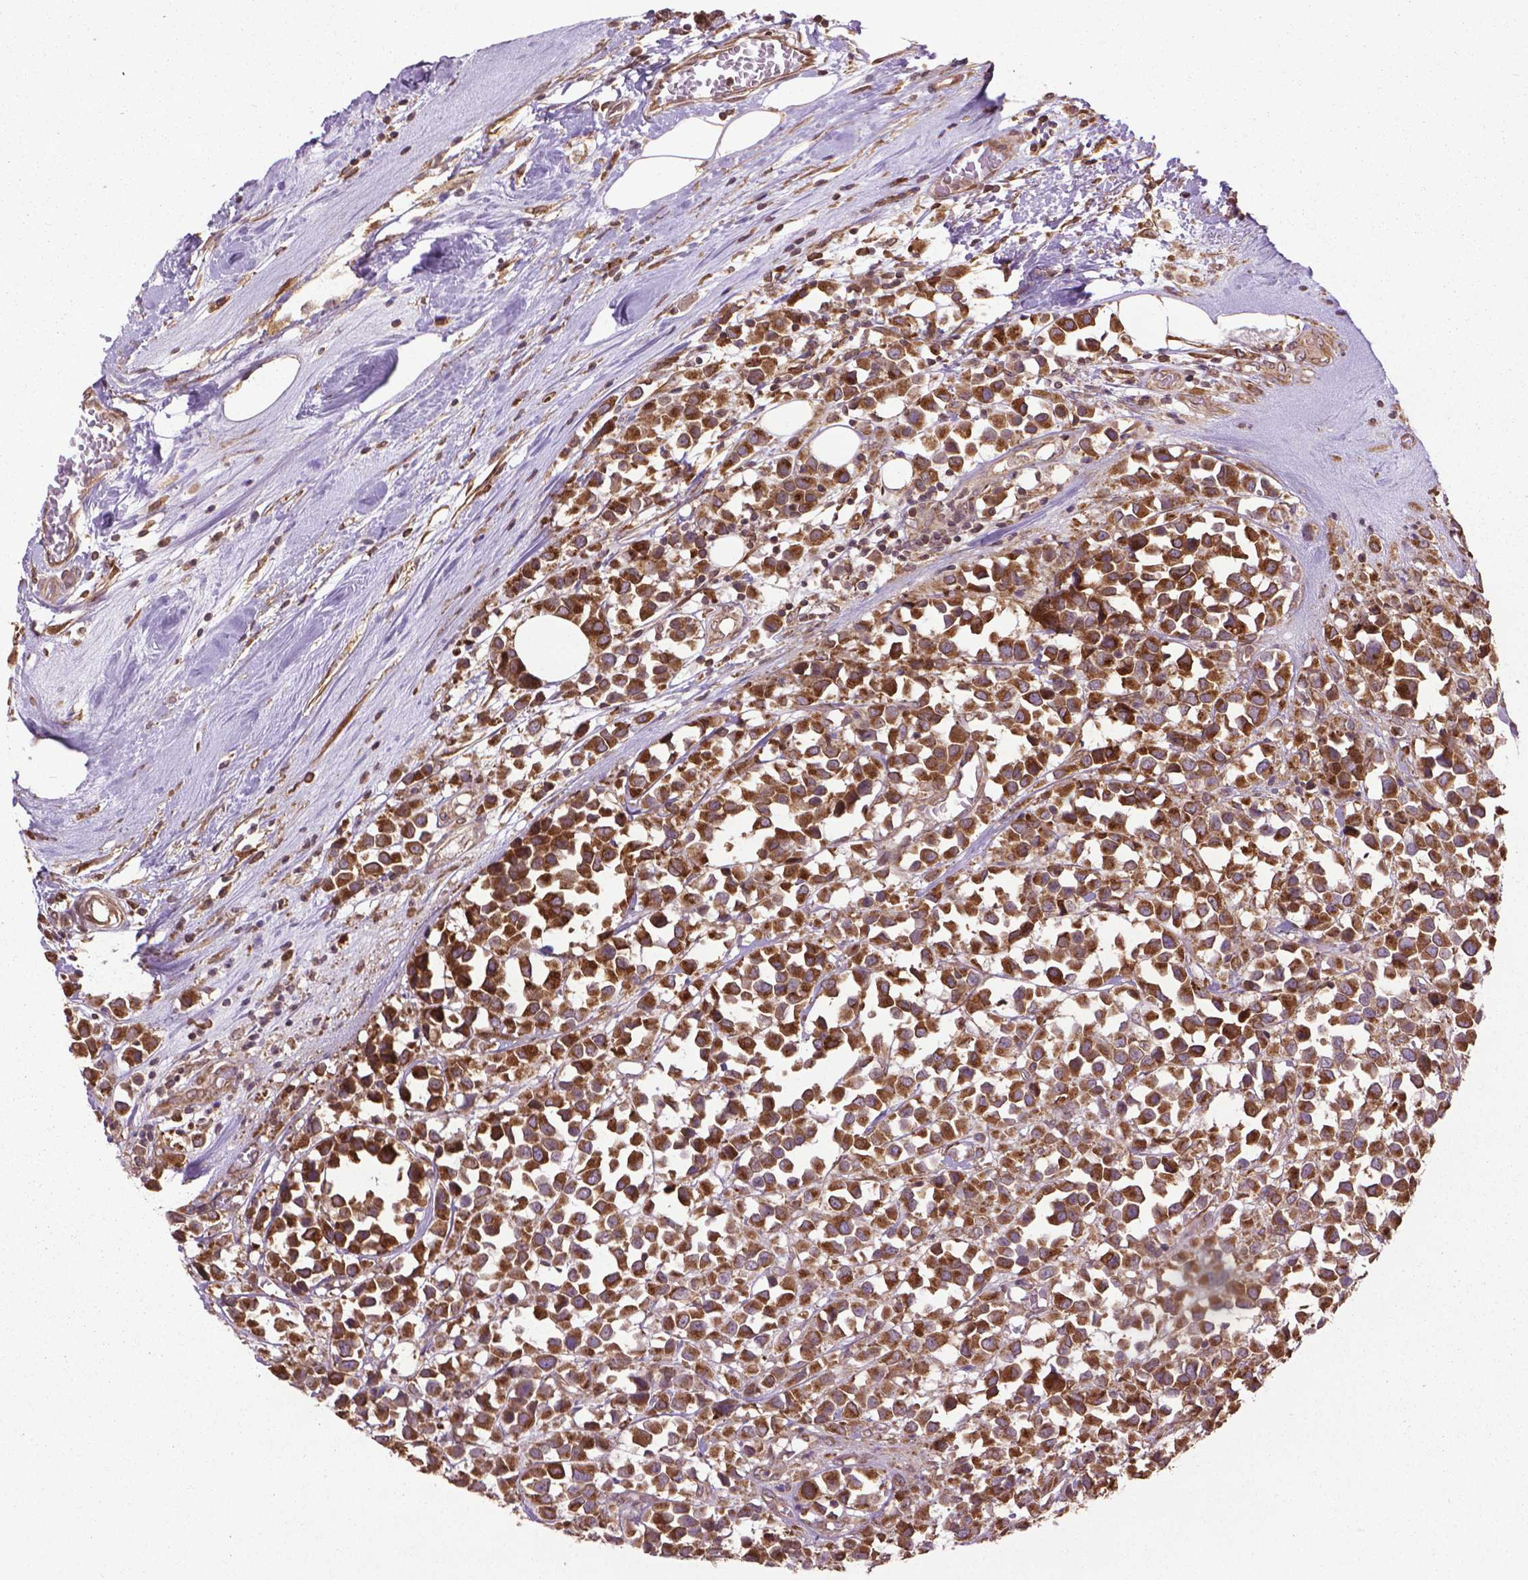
{"staining": {"intensity": "strong", "quantity": ">75%", "location": "cytoplasmic/membranous"}, "tissue": "breast cancer", "cell_type": "Tumor cells", "image_type": "cancer", "snomed": [{"axis": "morphology", "description": "Duct carcinoma"}, {"axis": "topography", "description": "Breast"}], "caption": "Protein staining exhibits strong cytoplasmic/membranous staining in about >75% of tumor cells in breast cancer.", "gene": "GAS1", "patient": {"sex": "female", "age": 61}}